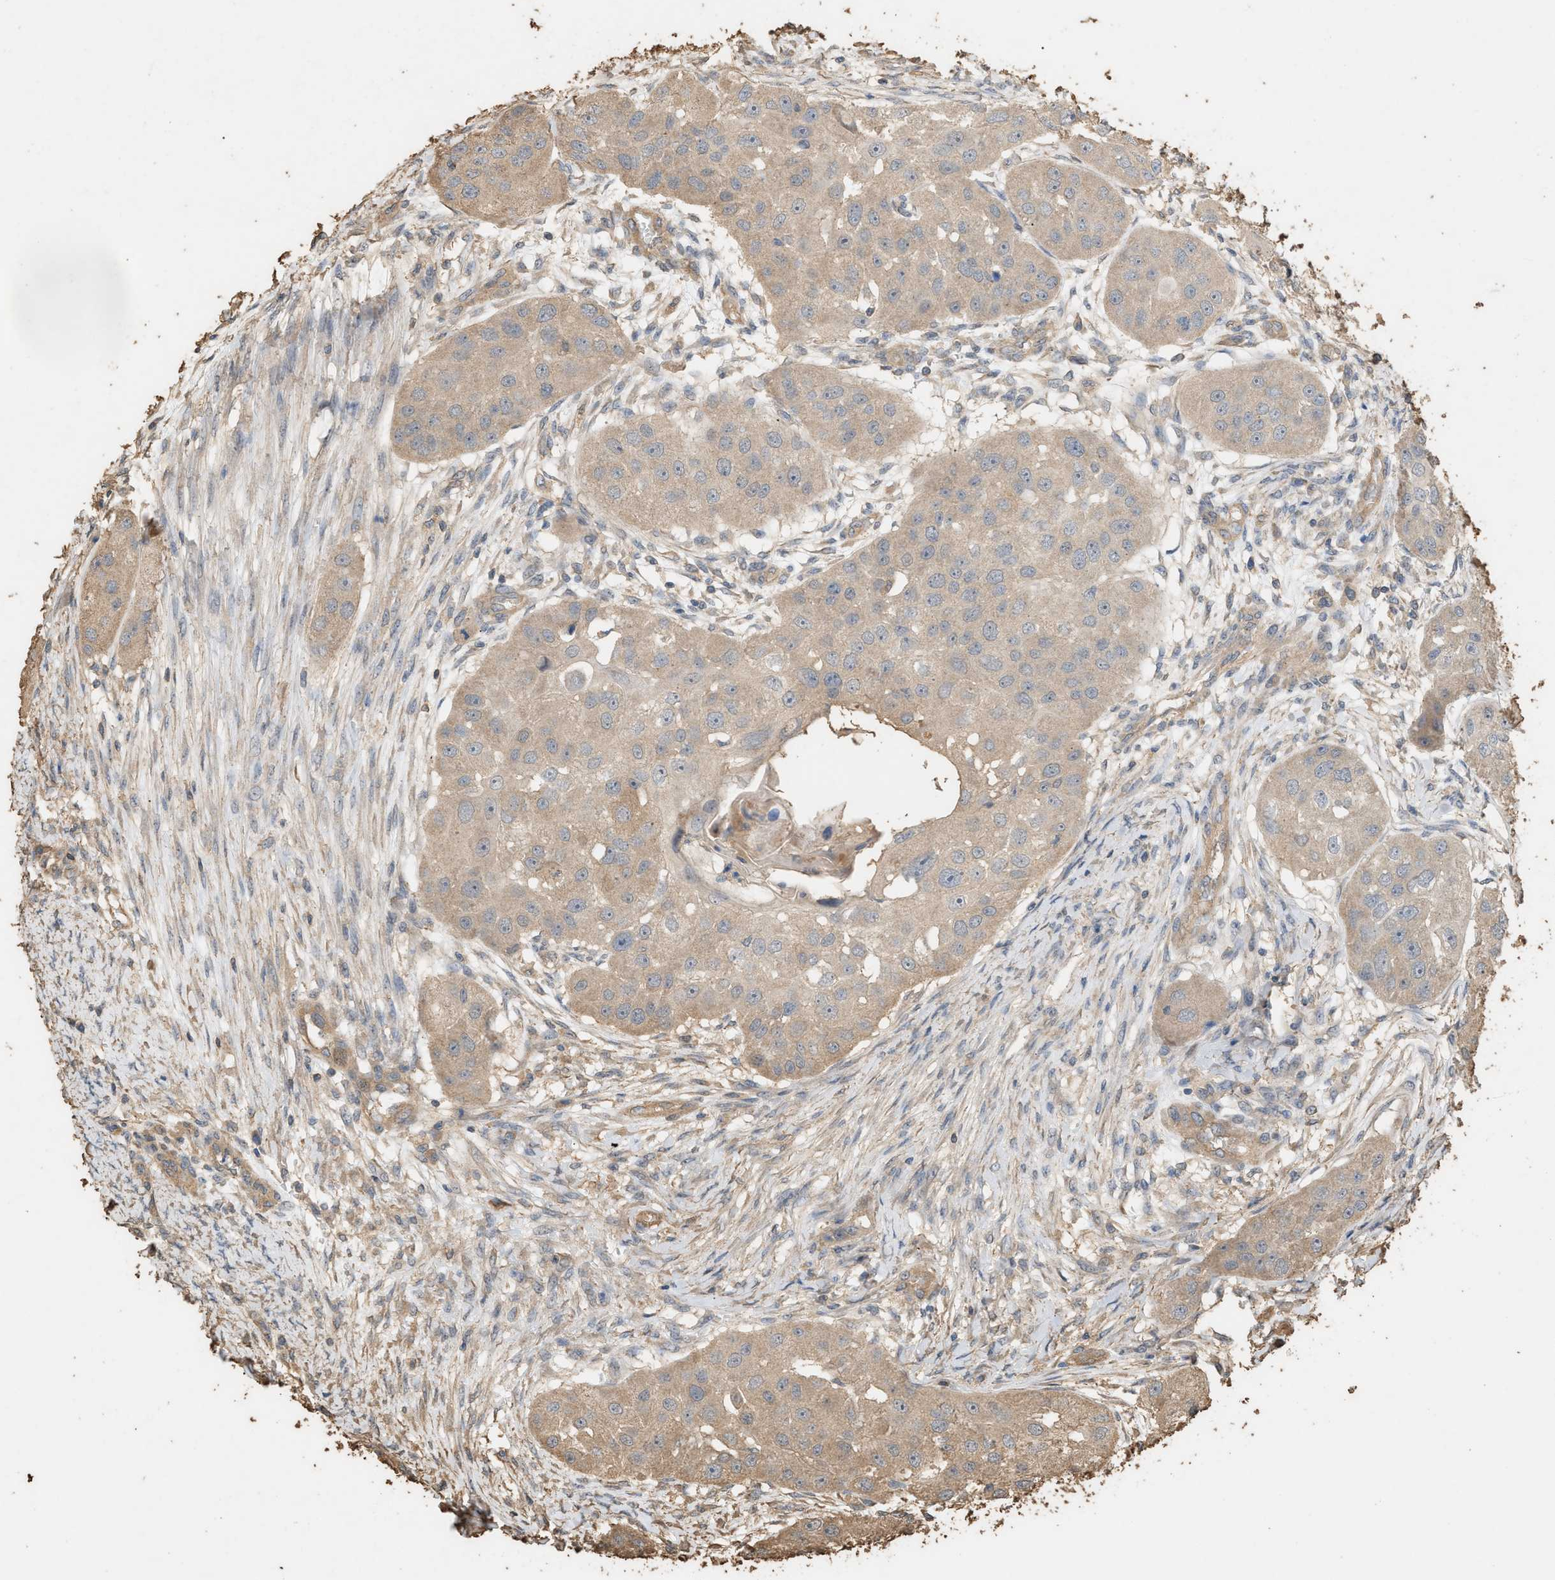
{"staining": {"intensity": "weak", "quantity": ">75%", "location": "cytoplasmic/membranous"}, "tissue": "head and neck cancer", "cell_type": "Tumor cells", "image_type": "cancer", "snomed": [{"axis": "morphology", "description": "Normal tissue, NOS"}, {"axis": "morphology", "description": "Squamous cell carcinoma, NOS"}, {"axis": "topography", "description": "Skeletal muscle"}, {"axis": "topography", "description": "Head-Neck"}], "caption": "The photomicrograph reveals immunohistochemical staining of head and neck cancer. There is weak cytoplasmic/membranous positivity is present in approximately >75% of tumor cells.", "gene": "DCAF7", "patient": {"sex": "male", "age": 51}}